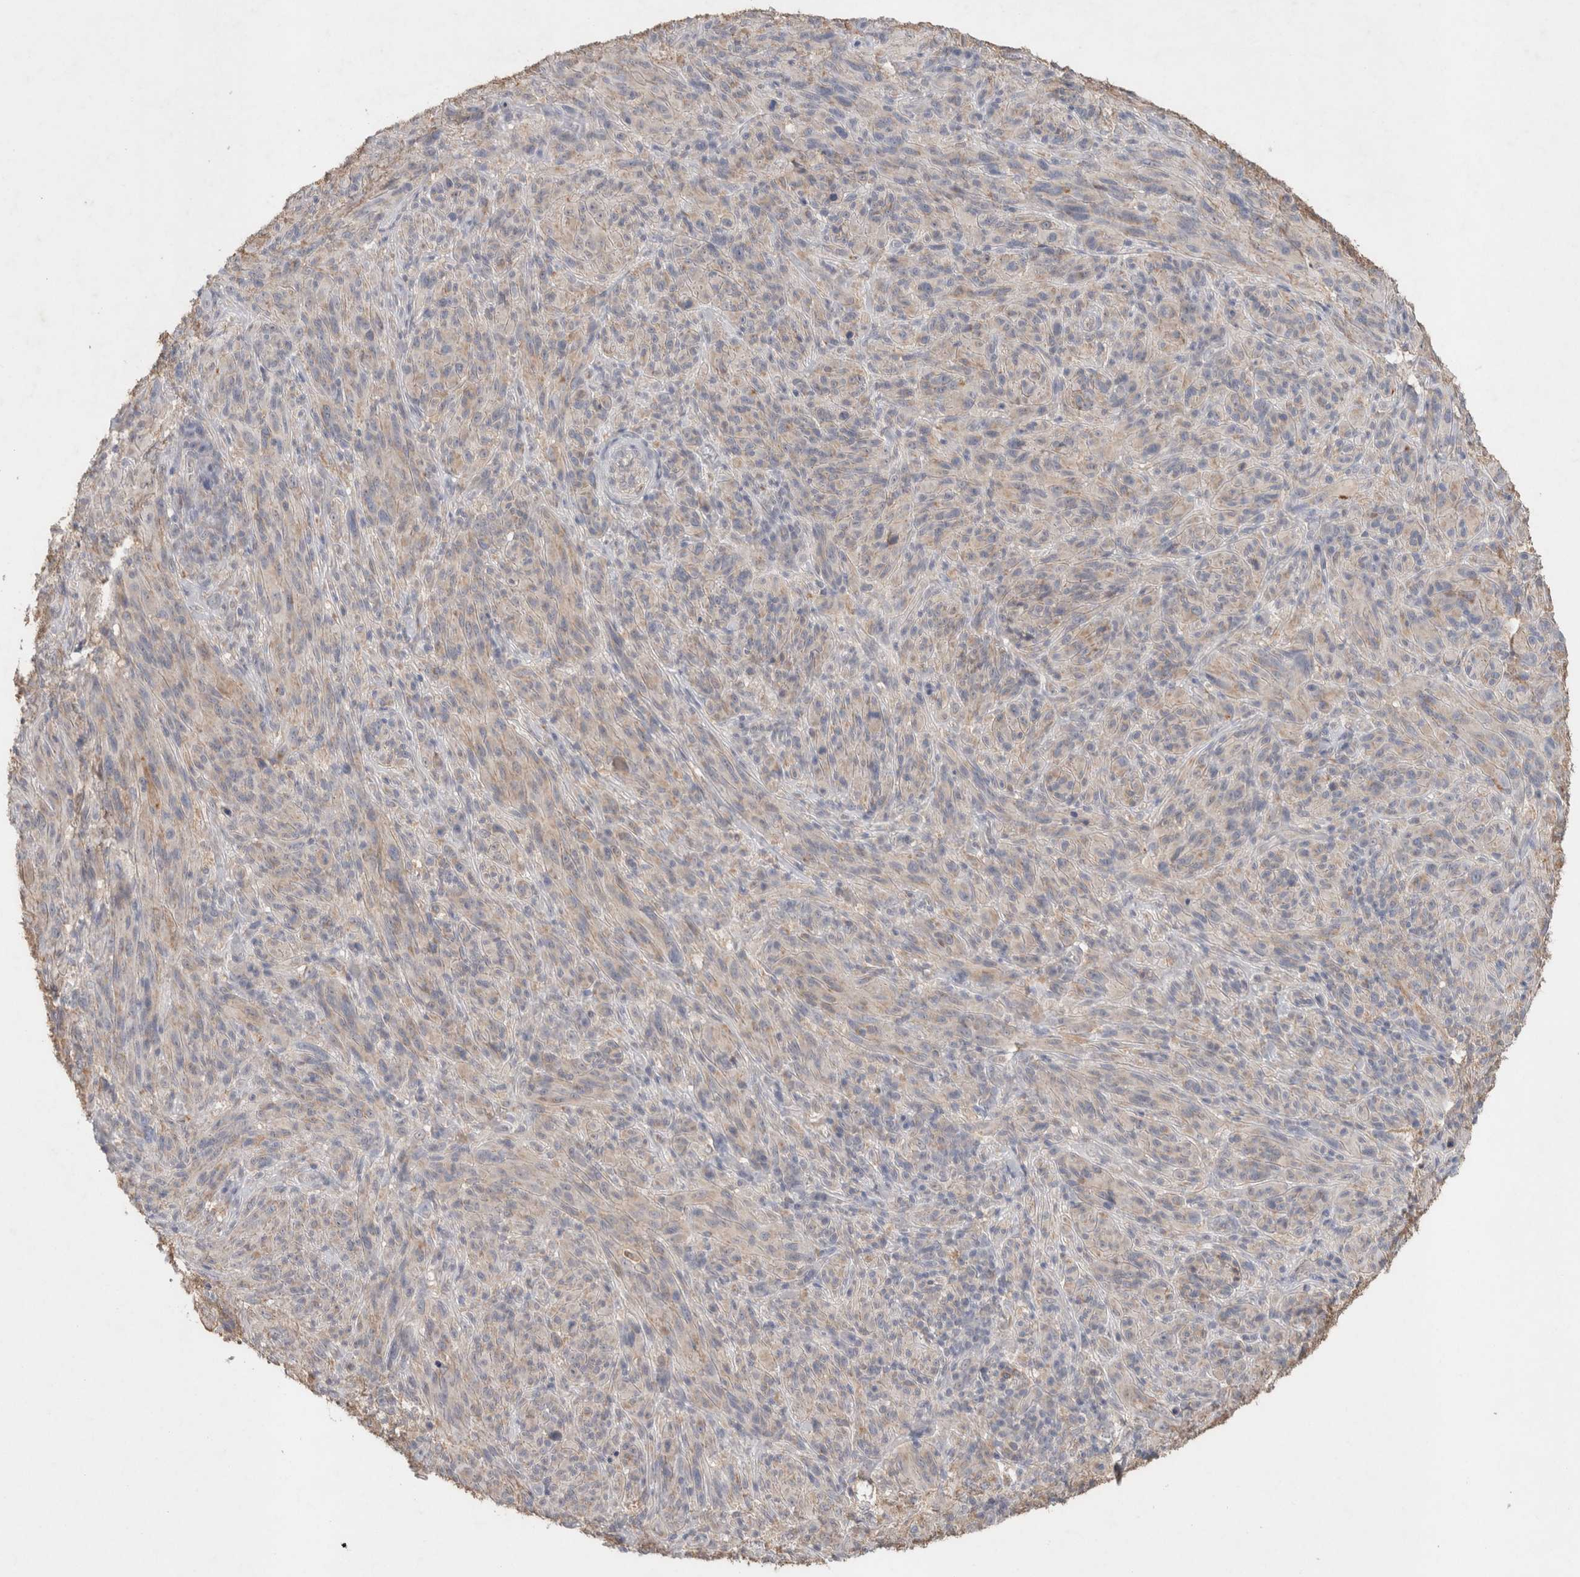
{"staining": {"intensity": "weak", "quantity": "<25%", "location": "cytoplasmic/membranous"}, "tissue": "melanoma", "cell_type": "Tumor cells", "image_type": "cancer", "snomed": [{"axis": "morphology", "description": "Malignant melanoma, NOS"}, {"axis": "topography", "description": "Skin of head"}], "caption": "A high-resolution micrograph shows immunohistochemistry staining of melanoma, which reveals no significant staining in tumor cells.", "gene": "RAB14", "patient": {"sex": "male", "age": 96}}